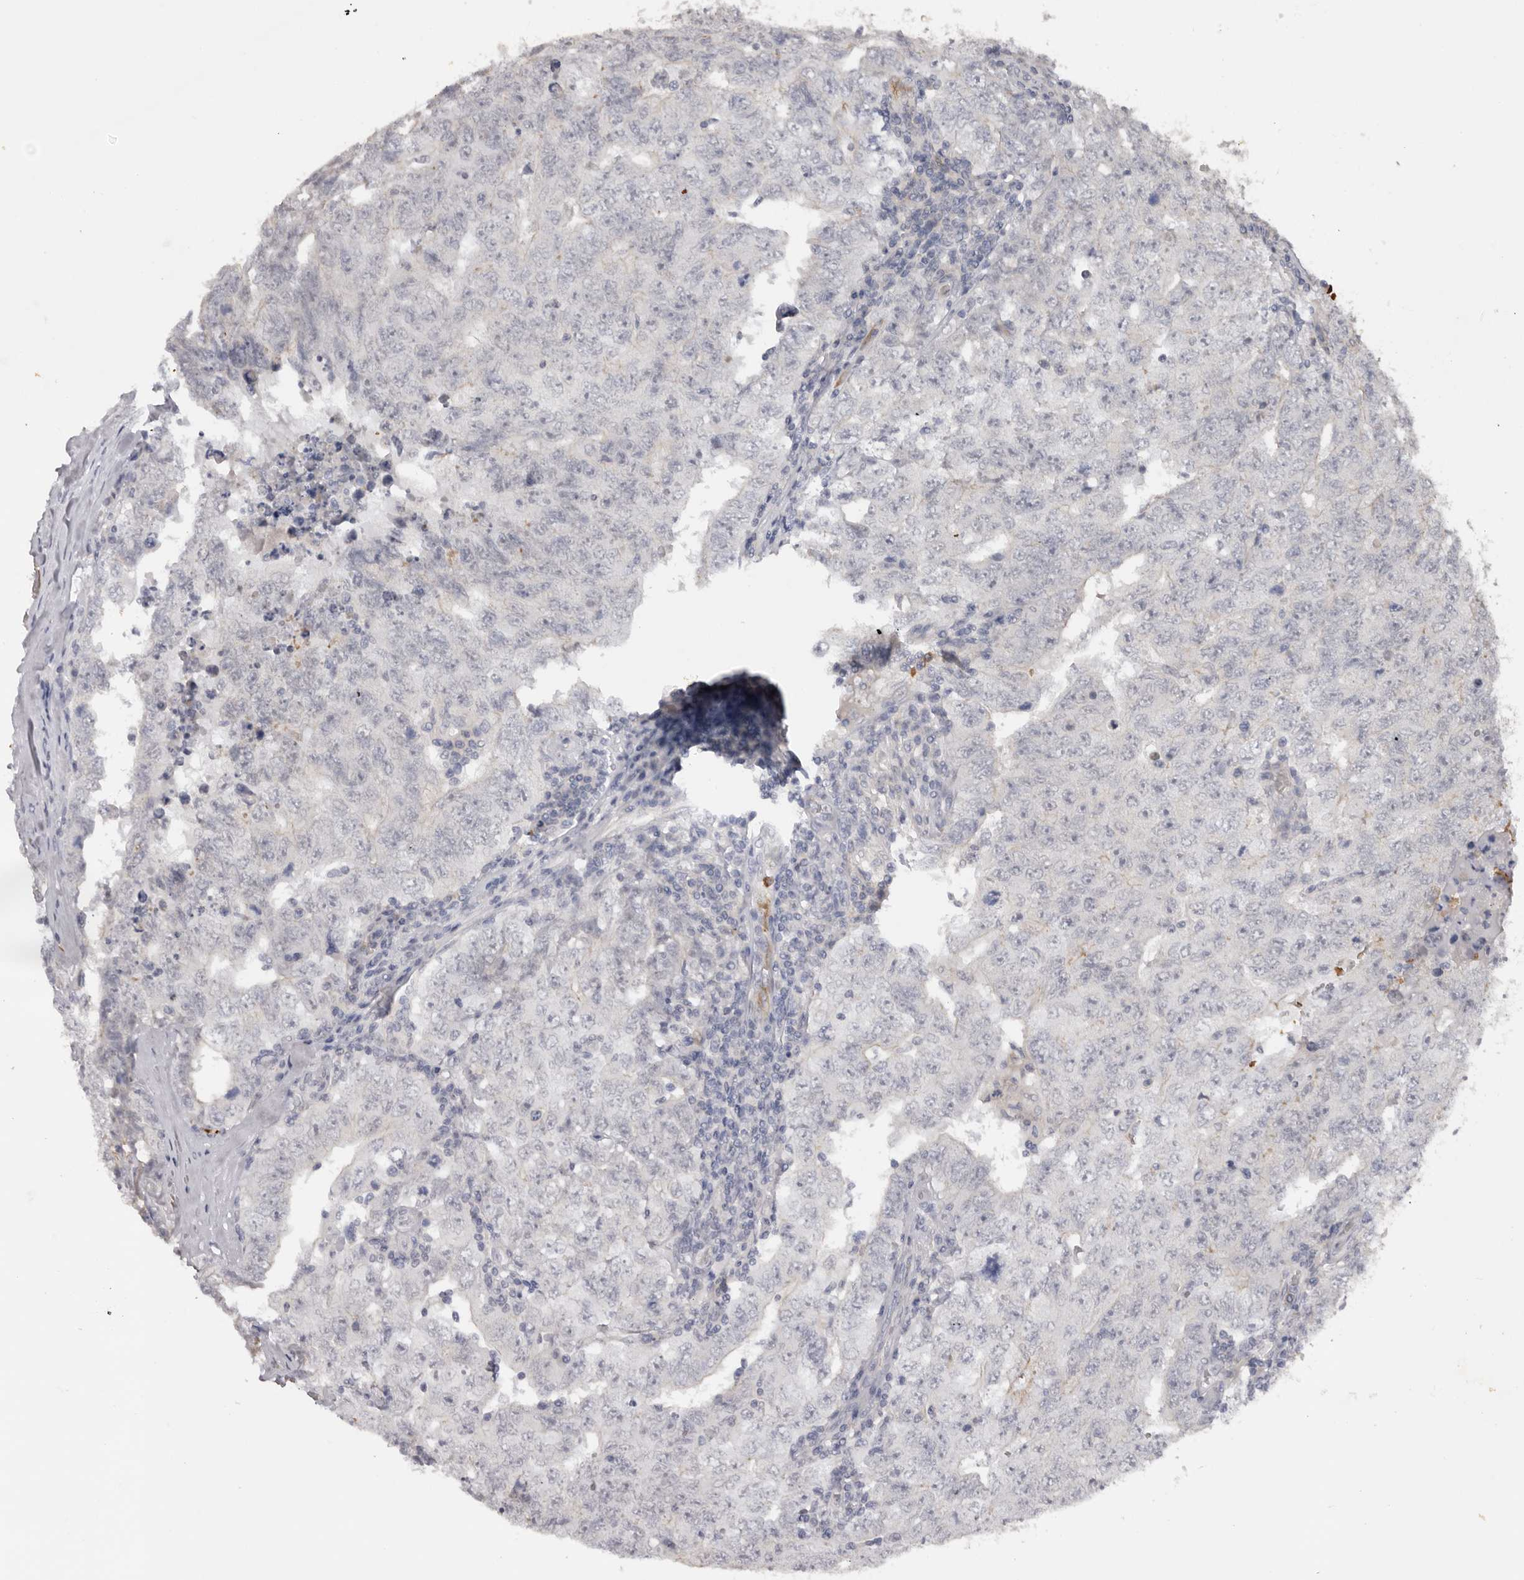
{"staining": {"intensity": "negative", "quantity": "none", "location": "none"}, "tissue": "testis cancer", "cell_type": "Tumor cells", "image_type": "cancer", "snomed": [{"axis": "morphology", "description": "Carcinoma, Embryonal, NOS"}, {"axis": "topography", "description": "Testis"}], "caption": "Testis cancer (embryonal carcinoma) stained for a protein using immunohistochemistry (IHC) reveals no expression tumor cells.", "gene": "TNR", "patient": {"sex": "male", "age": 26}}